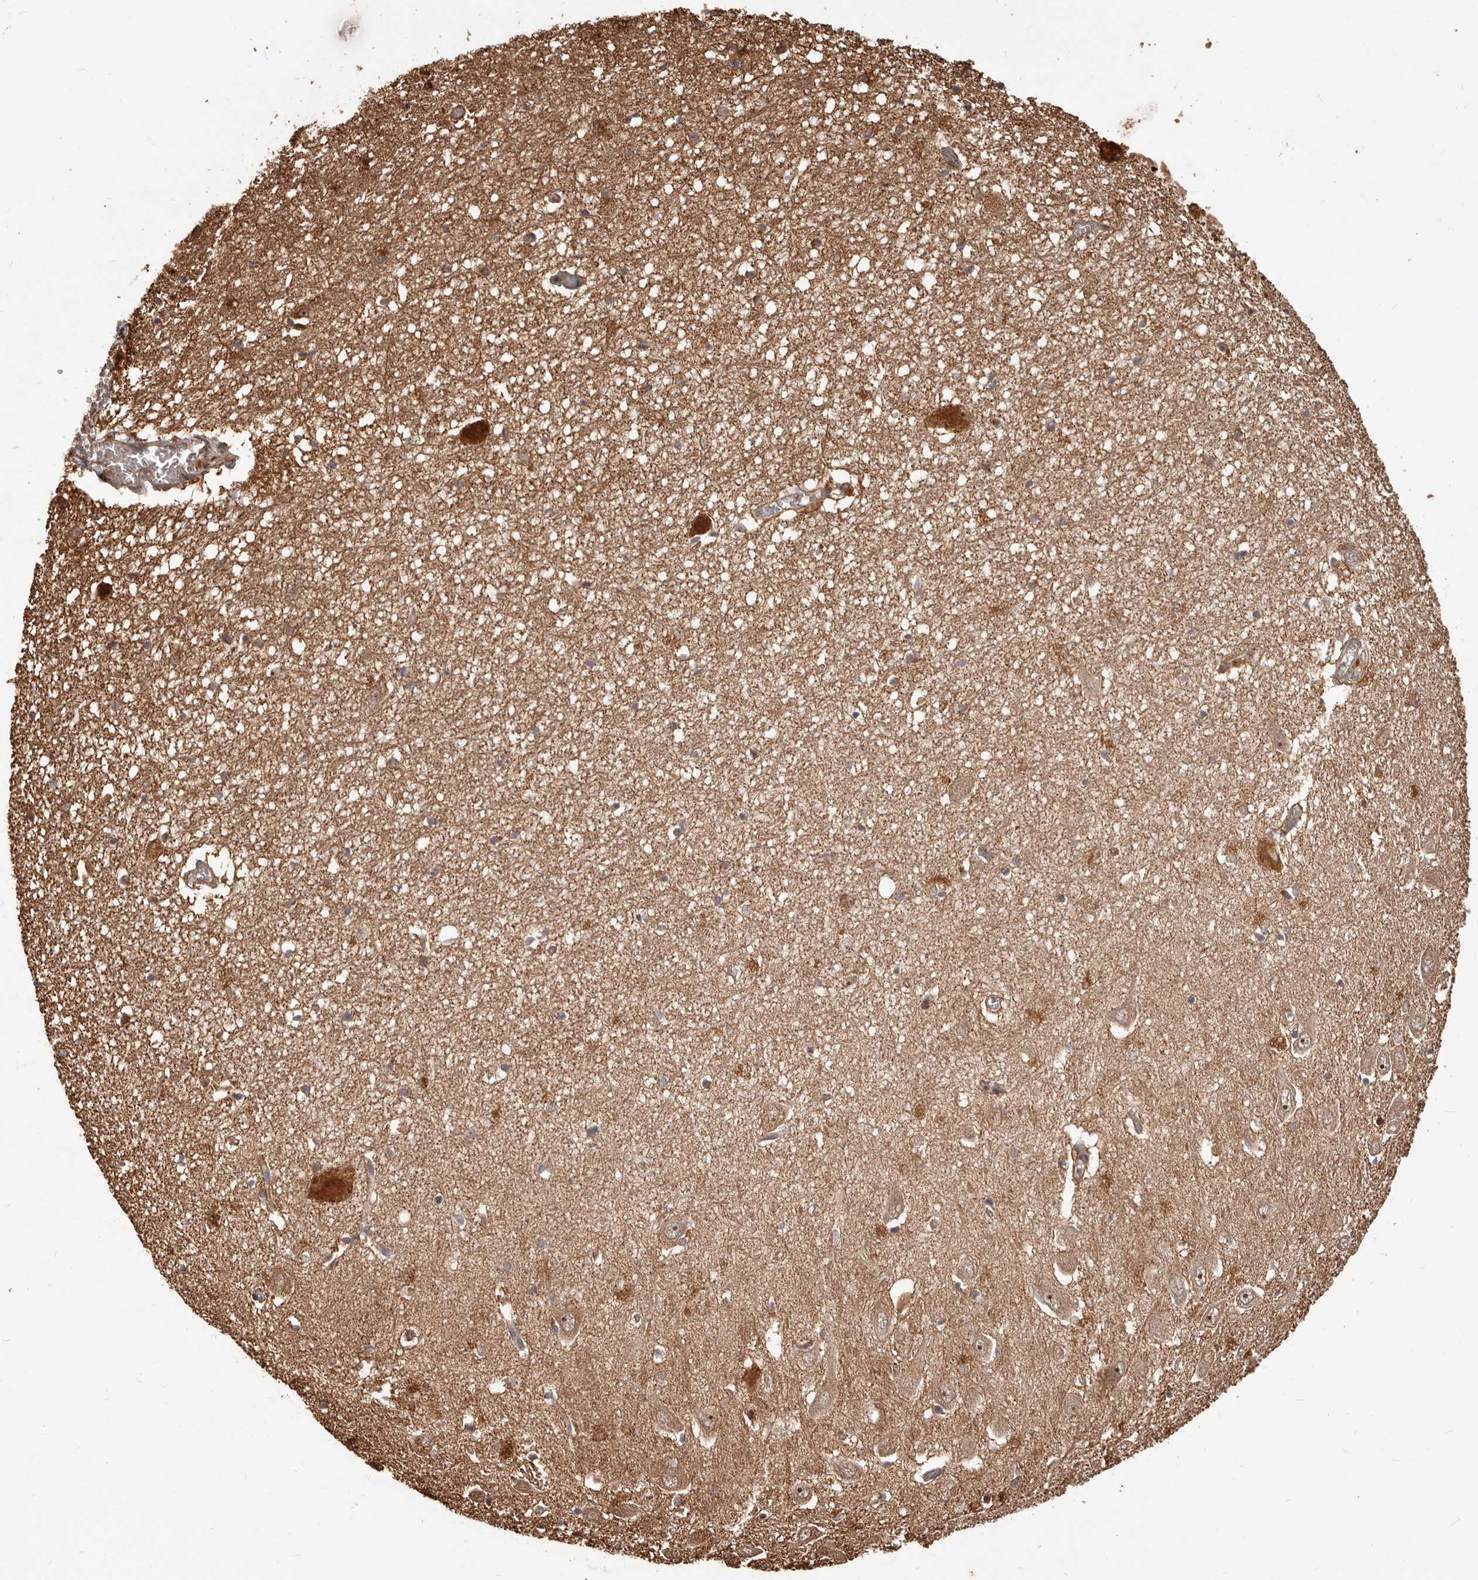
{"staining": {"intensity": "weak", "quantity": "25%-75%", "location": "cytoplasmic/membranous"}, "tissue": "hippocampus", "cell_type": "Glial cells", "image_type": "normal", "snomed": [{"axis": "morphology", "description": "Normal tissue, NOS"}, {"axis": "topography", "description": "Hippocampus"}], "caption": "Immunohistochemistry (DAB) staining of normal hippocampus reveals weak cytoplasmic/membranous protein positivity in approximately 25%-75% of glial cells. (Stains: DAB in brown, nuclei in blue, Microscopy: brightfield microscopy at high magnification).", "gene": "MTO1", "patient": {"sex": "female", "age": 64}}